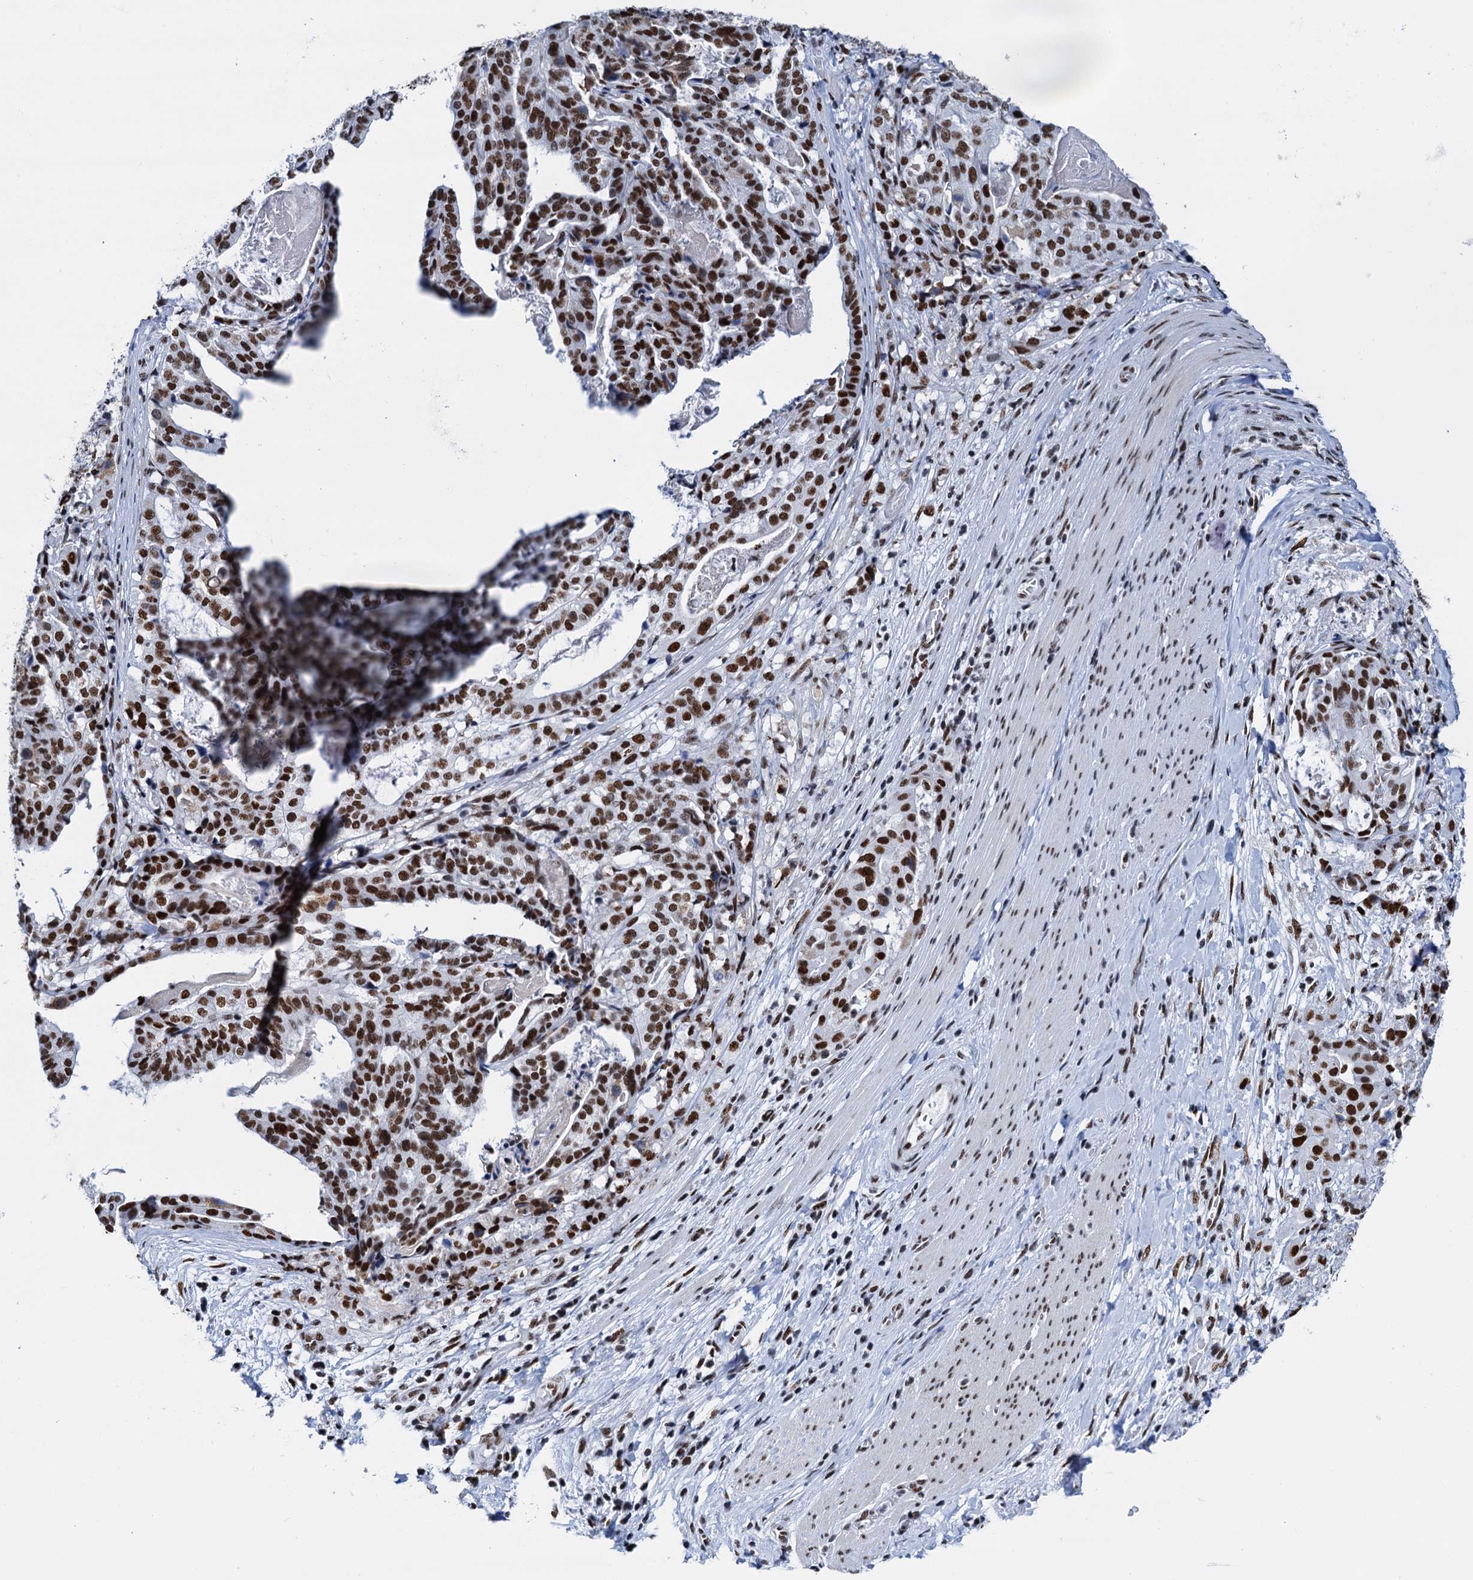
{"staining": {"intensity": "strong", "quantity": ">75%", "location": "nuclear"}, "tissue": "stomach cancer", "cell_type": "Tumor cells", "image_type": "cancer", "snomed": [{"axis": "morphology", "description": "Adenocarcinoma, NOS"}, {"axis": "topography", "description": "Stomach"}], "caption": "Approximately >75% of tumor cells in stomach adenocarcinoma exhibit strong nuclear protein expression as visualized by brown immunohistochemical staining.", "gene": "SLTM", "patient": {"sex": "male", "age": 48}}